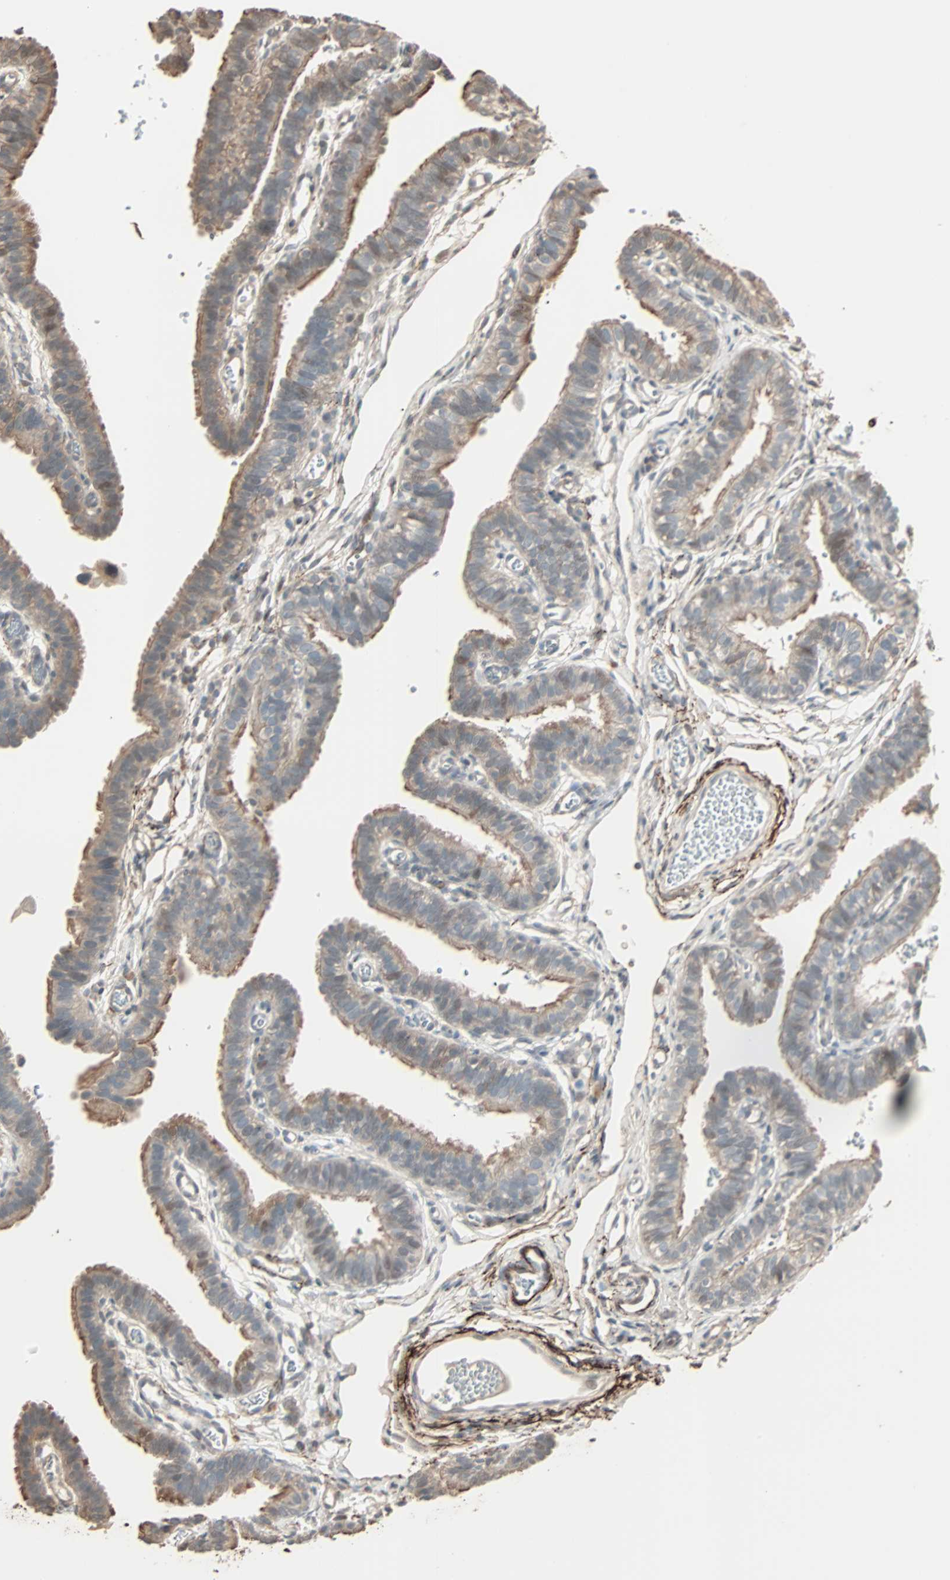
{"staining": {"intensity": "weak", "quantity": "25%-75%", "location": "cytoplasmic/membranous"}, "tissue": "fallopian tube", "cell_type": "Glandular cells", "image_type": "normal", "snomed": [{"axis": "morphology", "description": "Normal tissue, NOS"}, {"axis": "topography", "description": "Fallopian tube"}, {"axis": "topography", "description": "Placenta"}], "caption": "A brown stain highlights weak cytoplasmic/membranous positivity of a protein in glandular cells of unremarkable human fallopian tube. The staining is performed using DAB (3,3'-diaminobenzidine) brown chromogen to label protein expression. The nuclei are counter-stained blue using hematoxylin.", "gene": "CALCRL", "patient": {"sex": "female", "age": 34}}